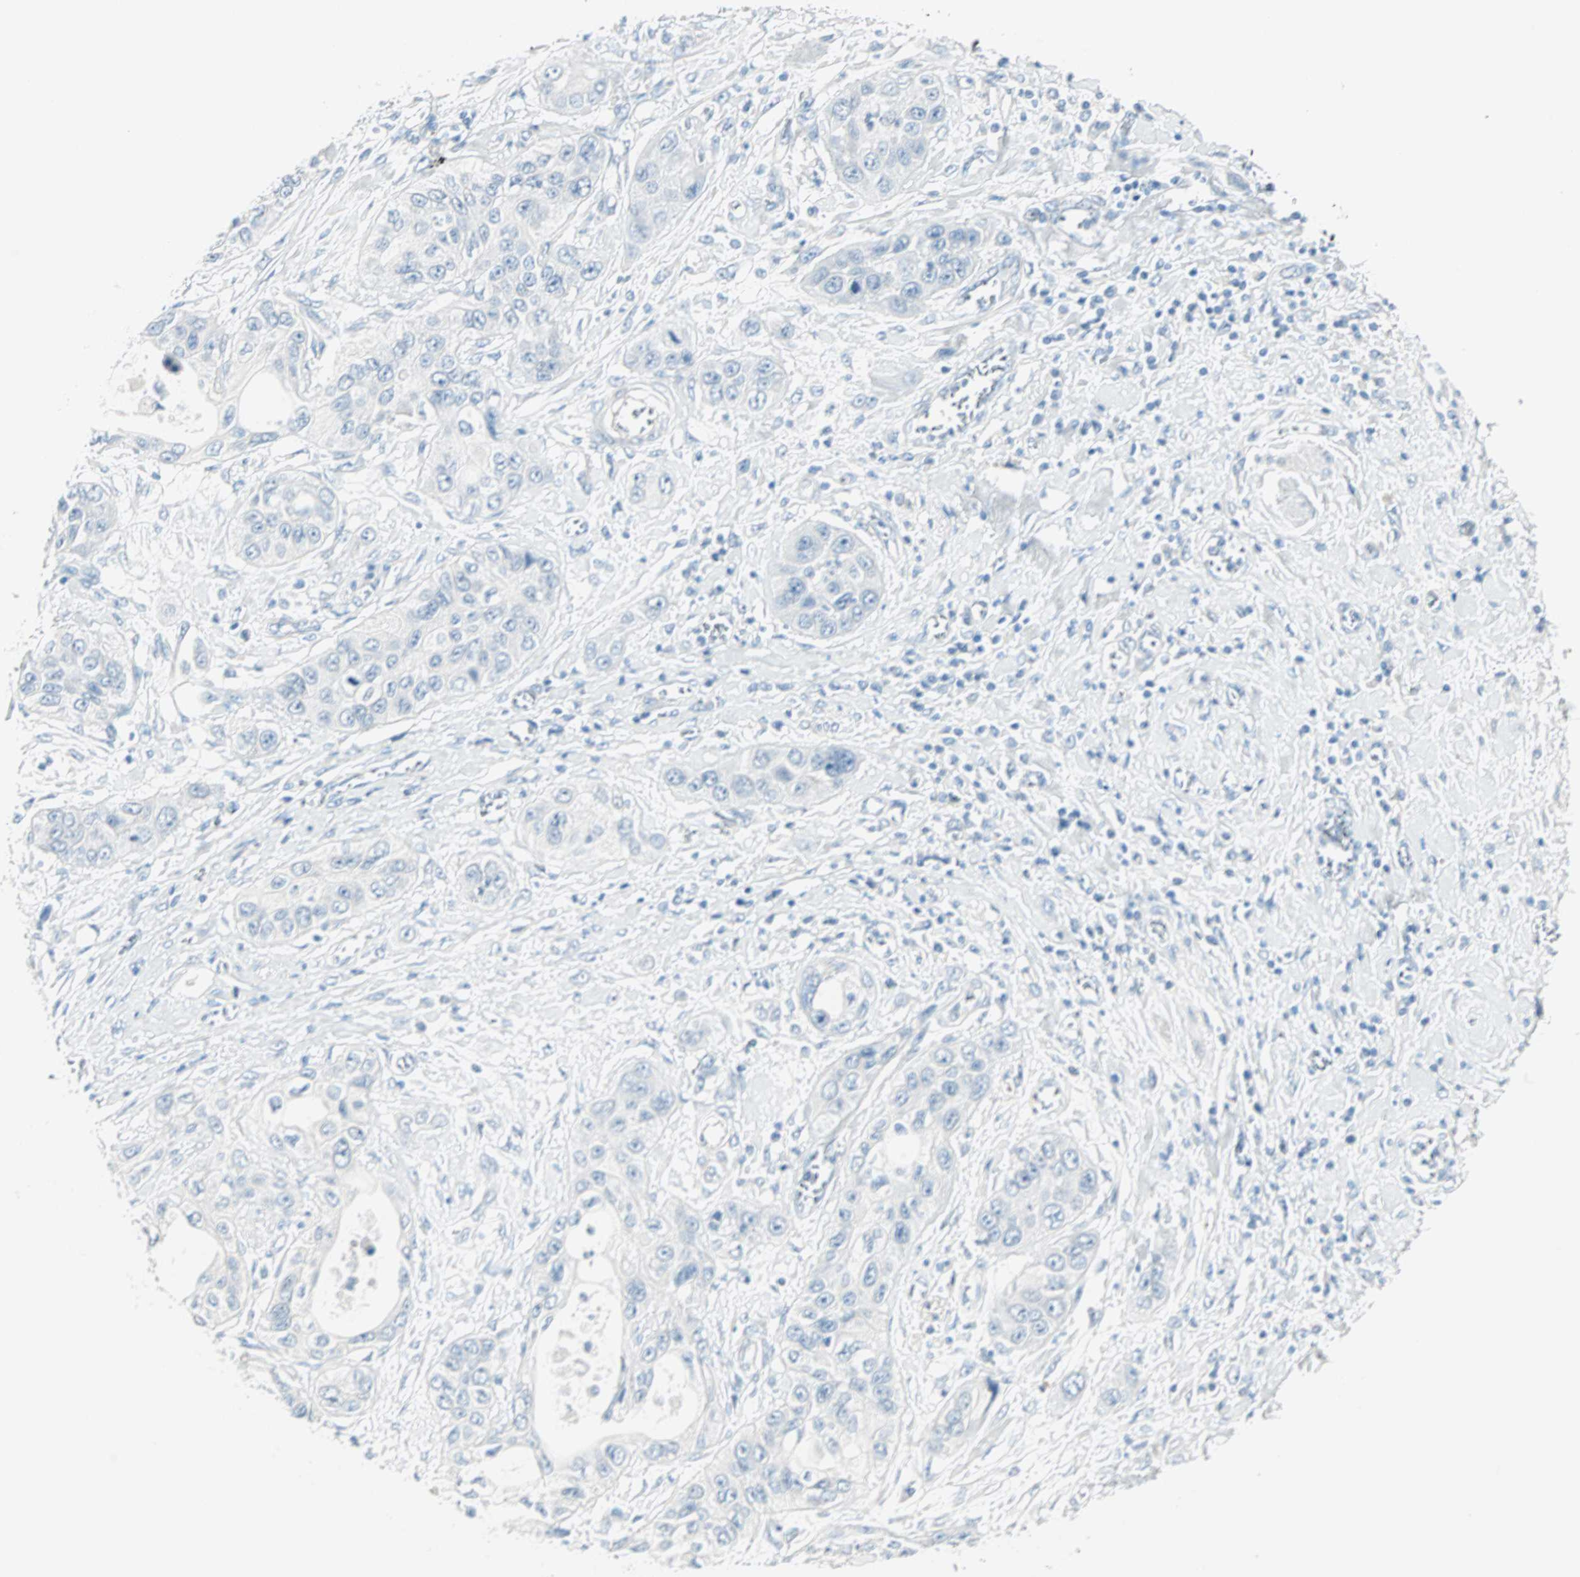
{"staining": {"intensity": "negative", "quantity": "none", "location": "none"}, "tissue": "pancreatic cancer", "cell_type": "Tumor cells", "image_type": "cancer", "snomed": [{"axis": "morphology", "description": "Adenocarcinoma, NOS"}, {"axis": "topography", "description": "Pancreas"}], "caption": "Adenocarcinoma (pancreatic) stained for a protein using immunohistochemistry displays no expression tumor cells.", "gene": "SULT1C2", "patient": {"sex": "female", "age": 70}}